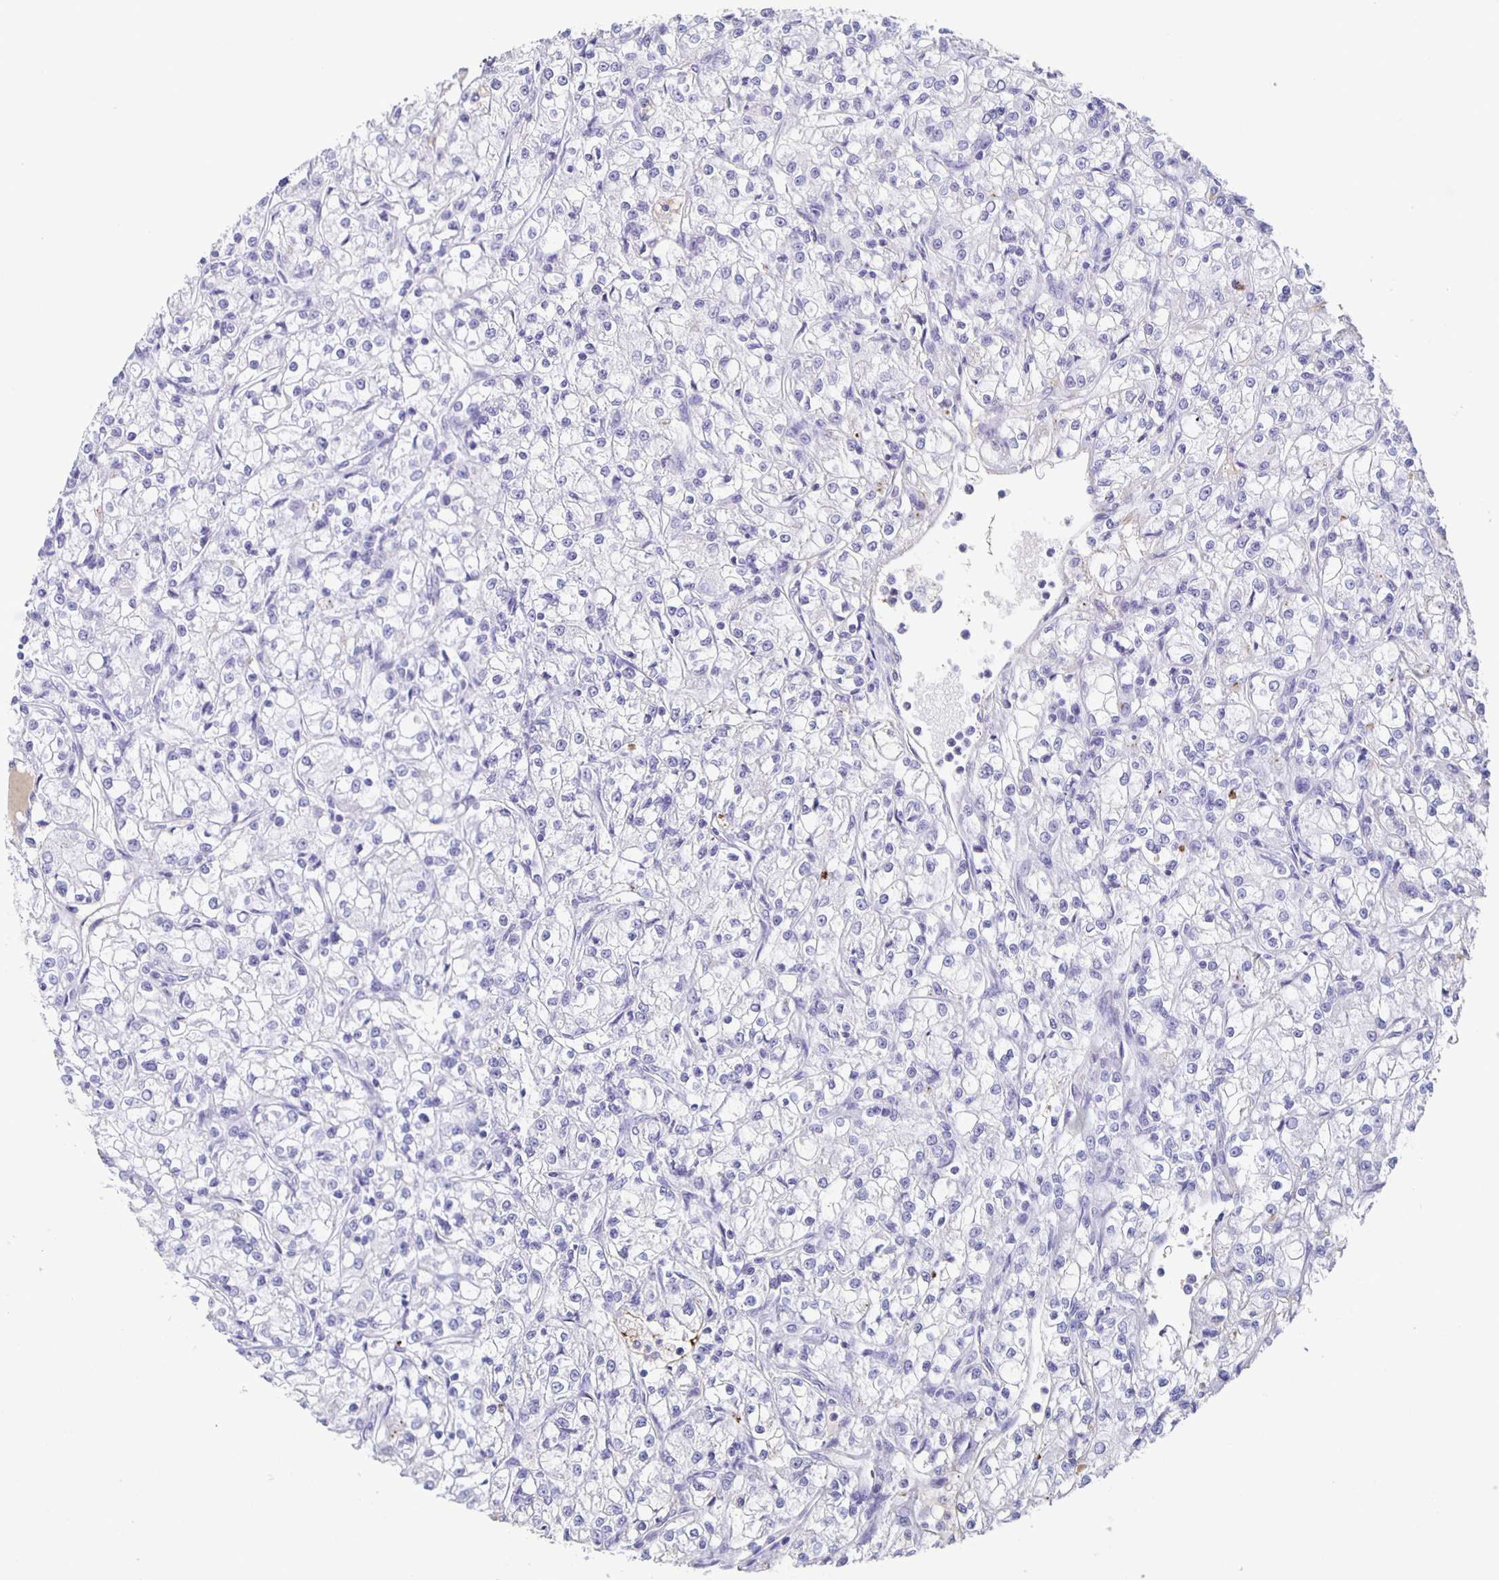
{"staining": {"intensity": "negative", "quantity": "none", "location": "none"}, "tissue": "renal cancer", "cell_type": "Tumor cells", "image_type": "cancer", "snomed": [{"axis": "morphology", "description": "Adenocarcinoma, NOS"}, {"axis": "topography", "description": "Kidney"}], "caption": "An IHC photomicrograph of renal cancer is shown. There is no staining in tumor cells of renal cancer. (DAB (3,3'-diaminobenzidine) IHC visualized using brightfield microscopy, high magnification).", "gene": "FGA", "patient": {"sex": "female", "age": 59}}